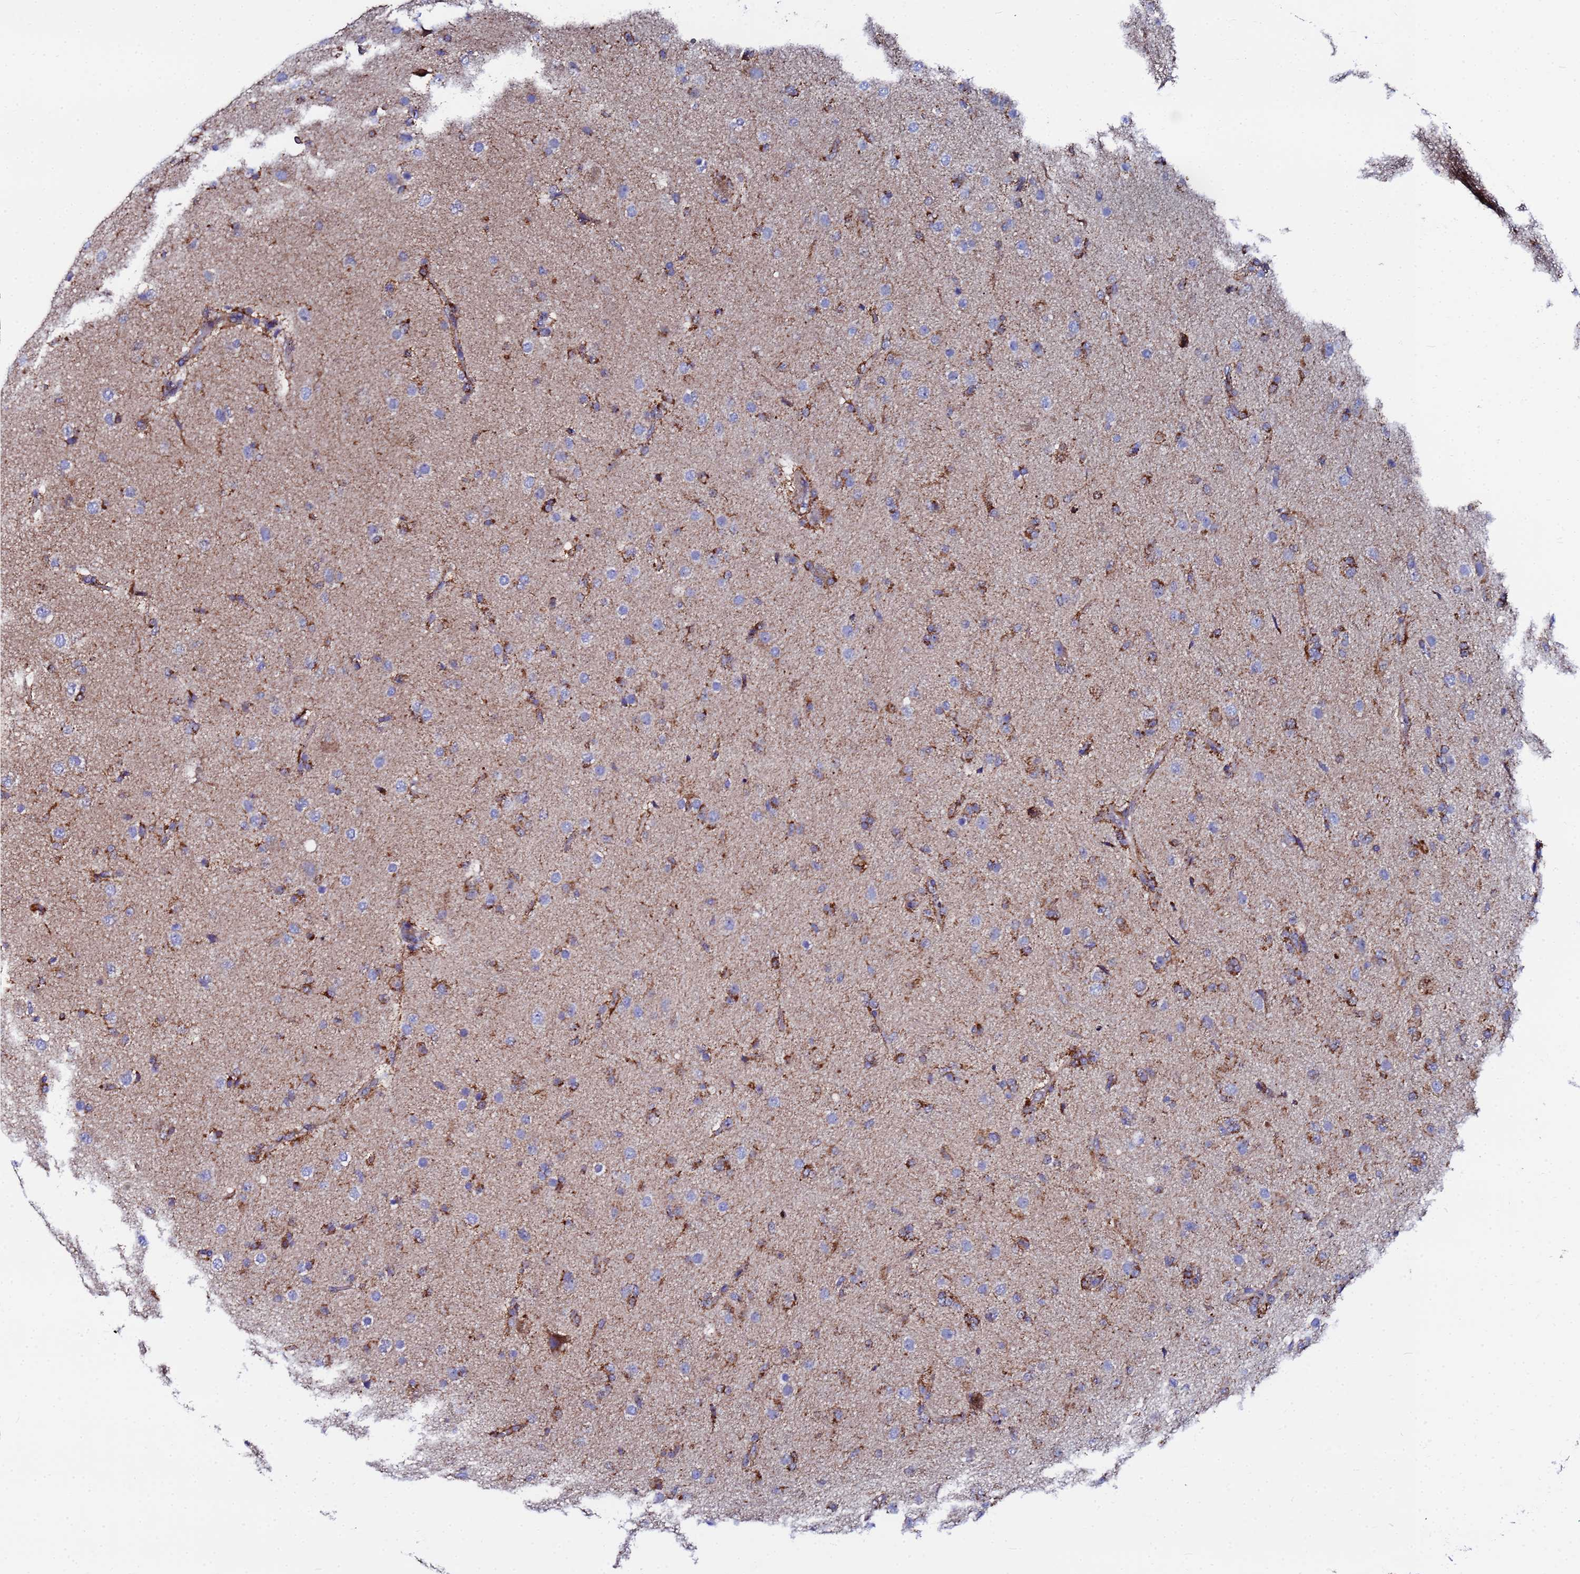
{"staining": {"intensity": "moderate", "quantity": "25%-75%", "location": "cytoplasmic/membranous"}, "tissue": "glioma", "cell_type": "Tumor cells", "image_type": "cancer", "snomed": [{"axis": "morphology", "description": "Glioma, malignant, Low grade"}, {"axis": "topography", "description": "Brain"}], "caption": "Glioma tissue shows moderate cytoplasmic/membranous expression in about 25%-75% of tumor cells, visualized by immunohistochemistry. The protein of interest is shown in brown color, while the nuclei are stained blue.", "gene": "FAHD2A", "patient": {"sex": "male", "age": 65}}